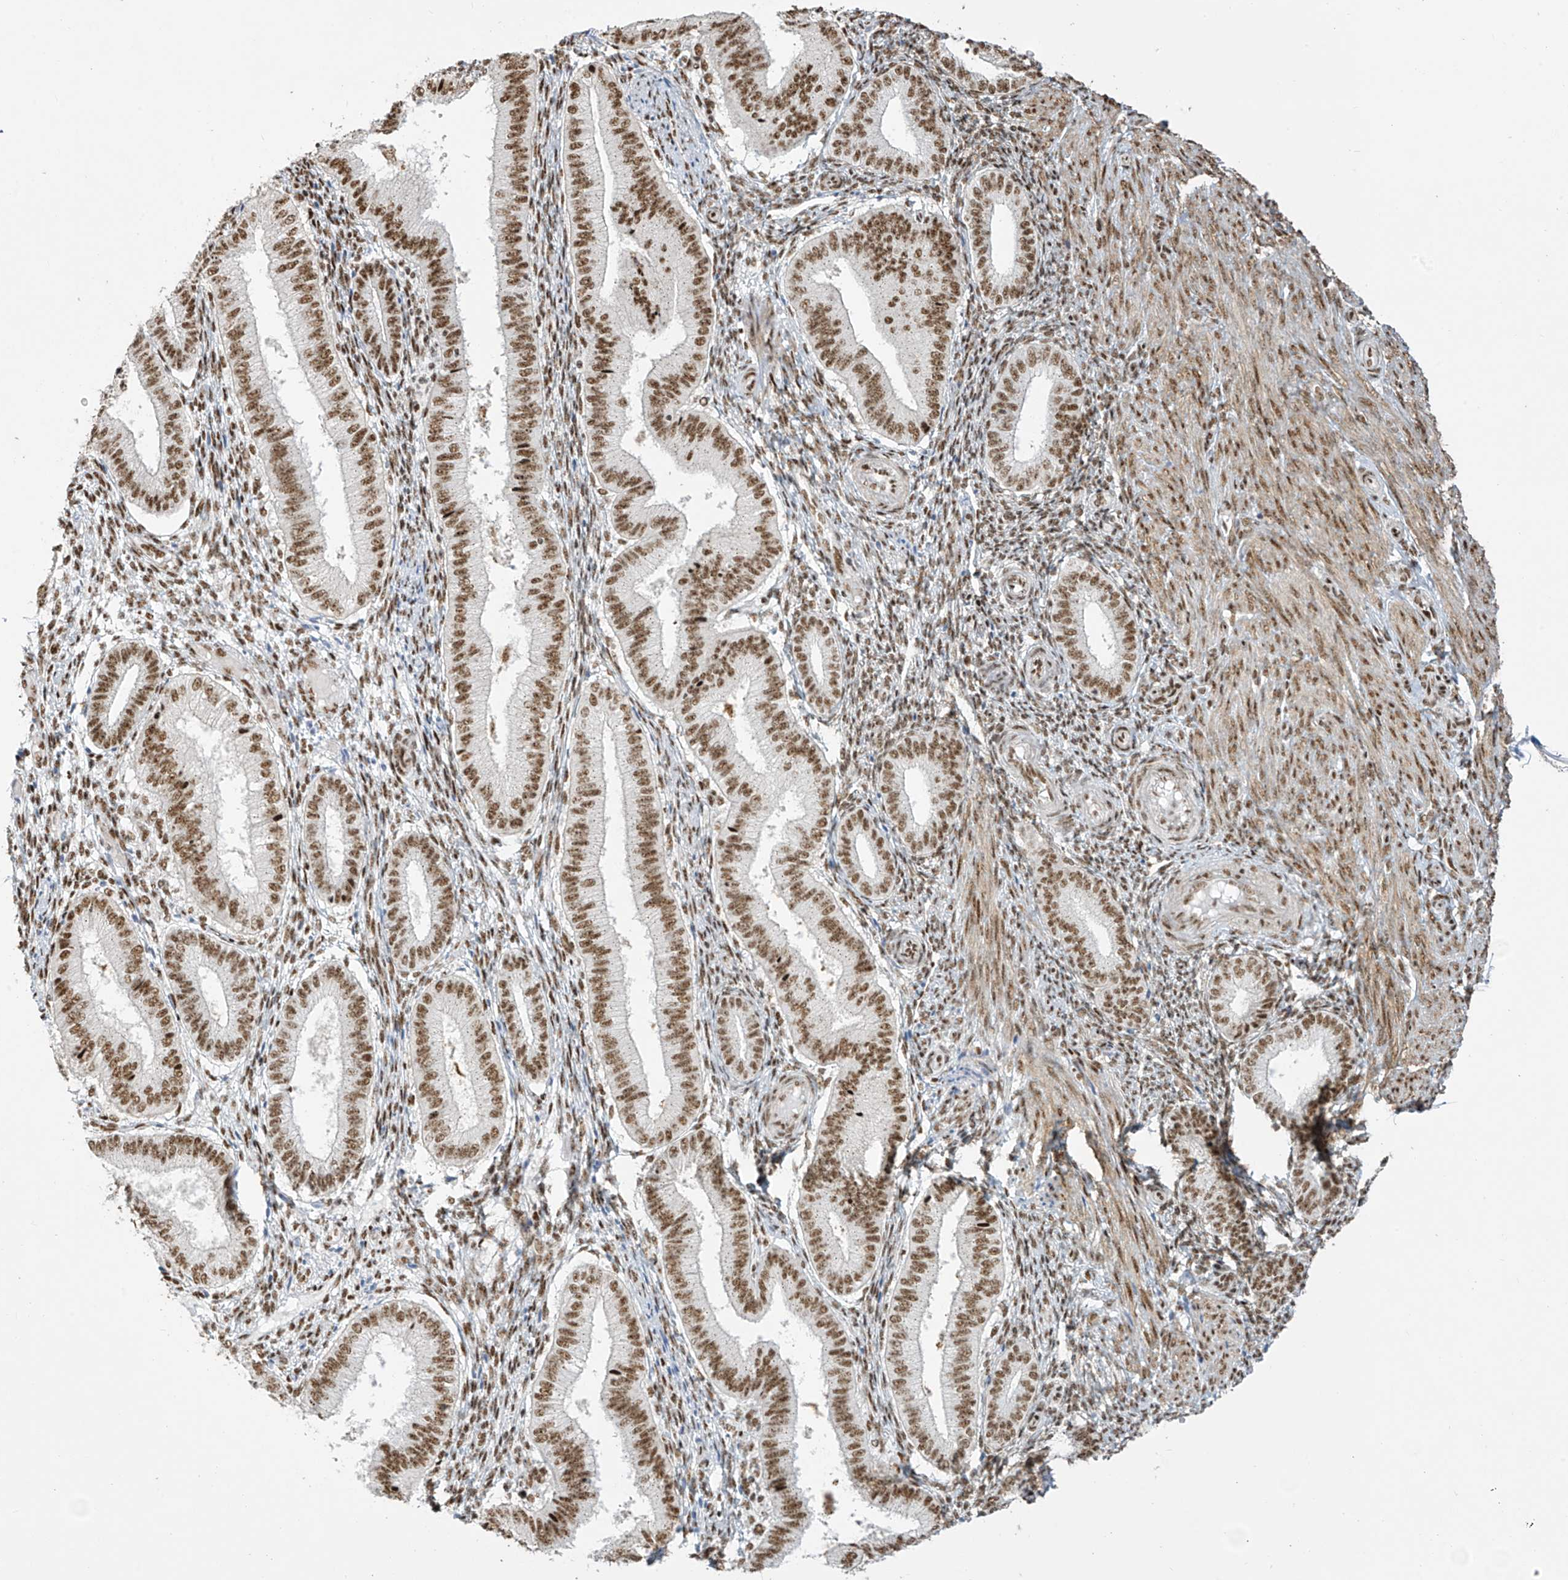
{"staining": {"intensity": "moderate", "quantity": ">75%", "location": "nuclear"}, "tissue": "endometrium", "cell_type": "Cells in endometrial stroma", "image_type": "normal", "snomed": [{"axis": "morphology", "description": "Normal tissue, NOS"}, {"axis": "topography", "description": "Endometrium"}], "caption": "Human endometrium stained with a brown dye reveals moderate nuclear positive positivity in about >75% of cells in endometrial stroma.", "gene": "MS4A6A", "patient": {"sex": "female", "age": 39}}